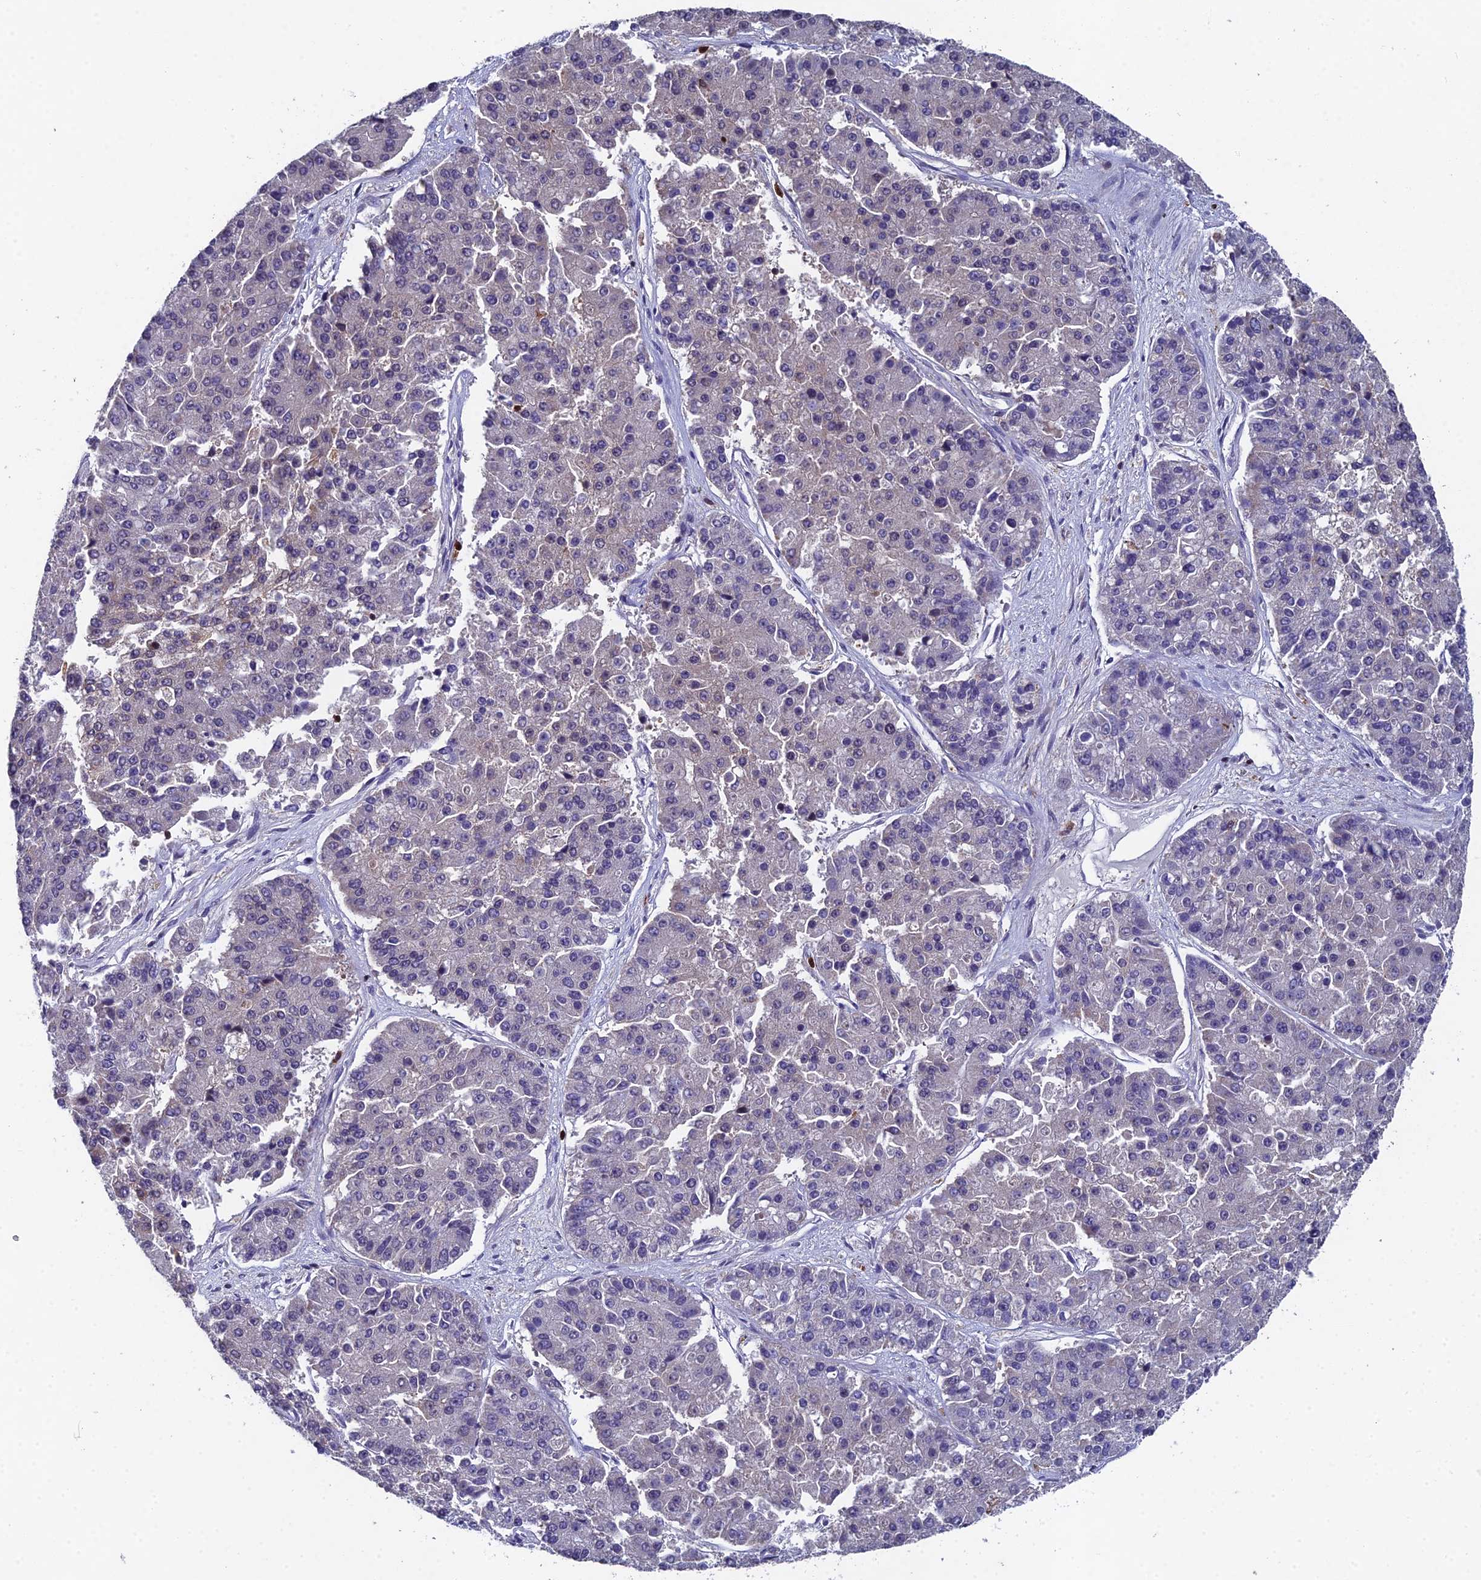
{"staining": {"intensity": "negative", "quantity": "none", "location": "none"}, "tissue": "pancreatic cancer", "cell_type": "Tumor cells", "image_type": "cancer", "snomed": [{"axis": "morphology", "description": "Adenocarcinoma, NOS"}, {"axis": "topography", "description": "Pancreas"}], "caption": "This is an immunohistochemistry photomicrograph of human pancreatic cancer. There is no positivity in tumor cells.", "gene": "GALK2", "patient": {"sex": "male", "age": 50}}